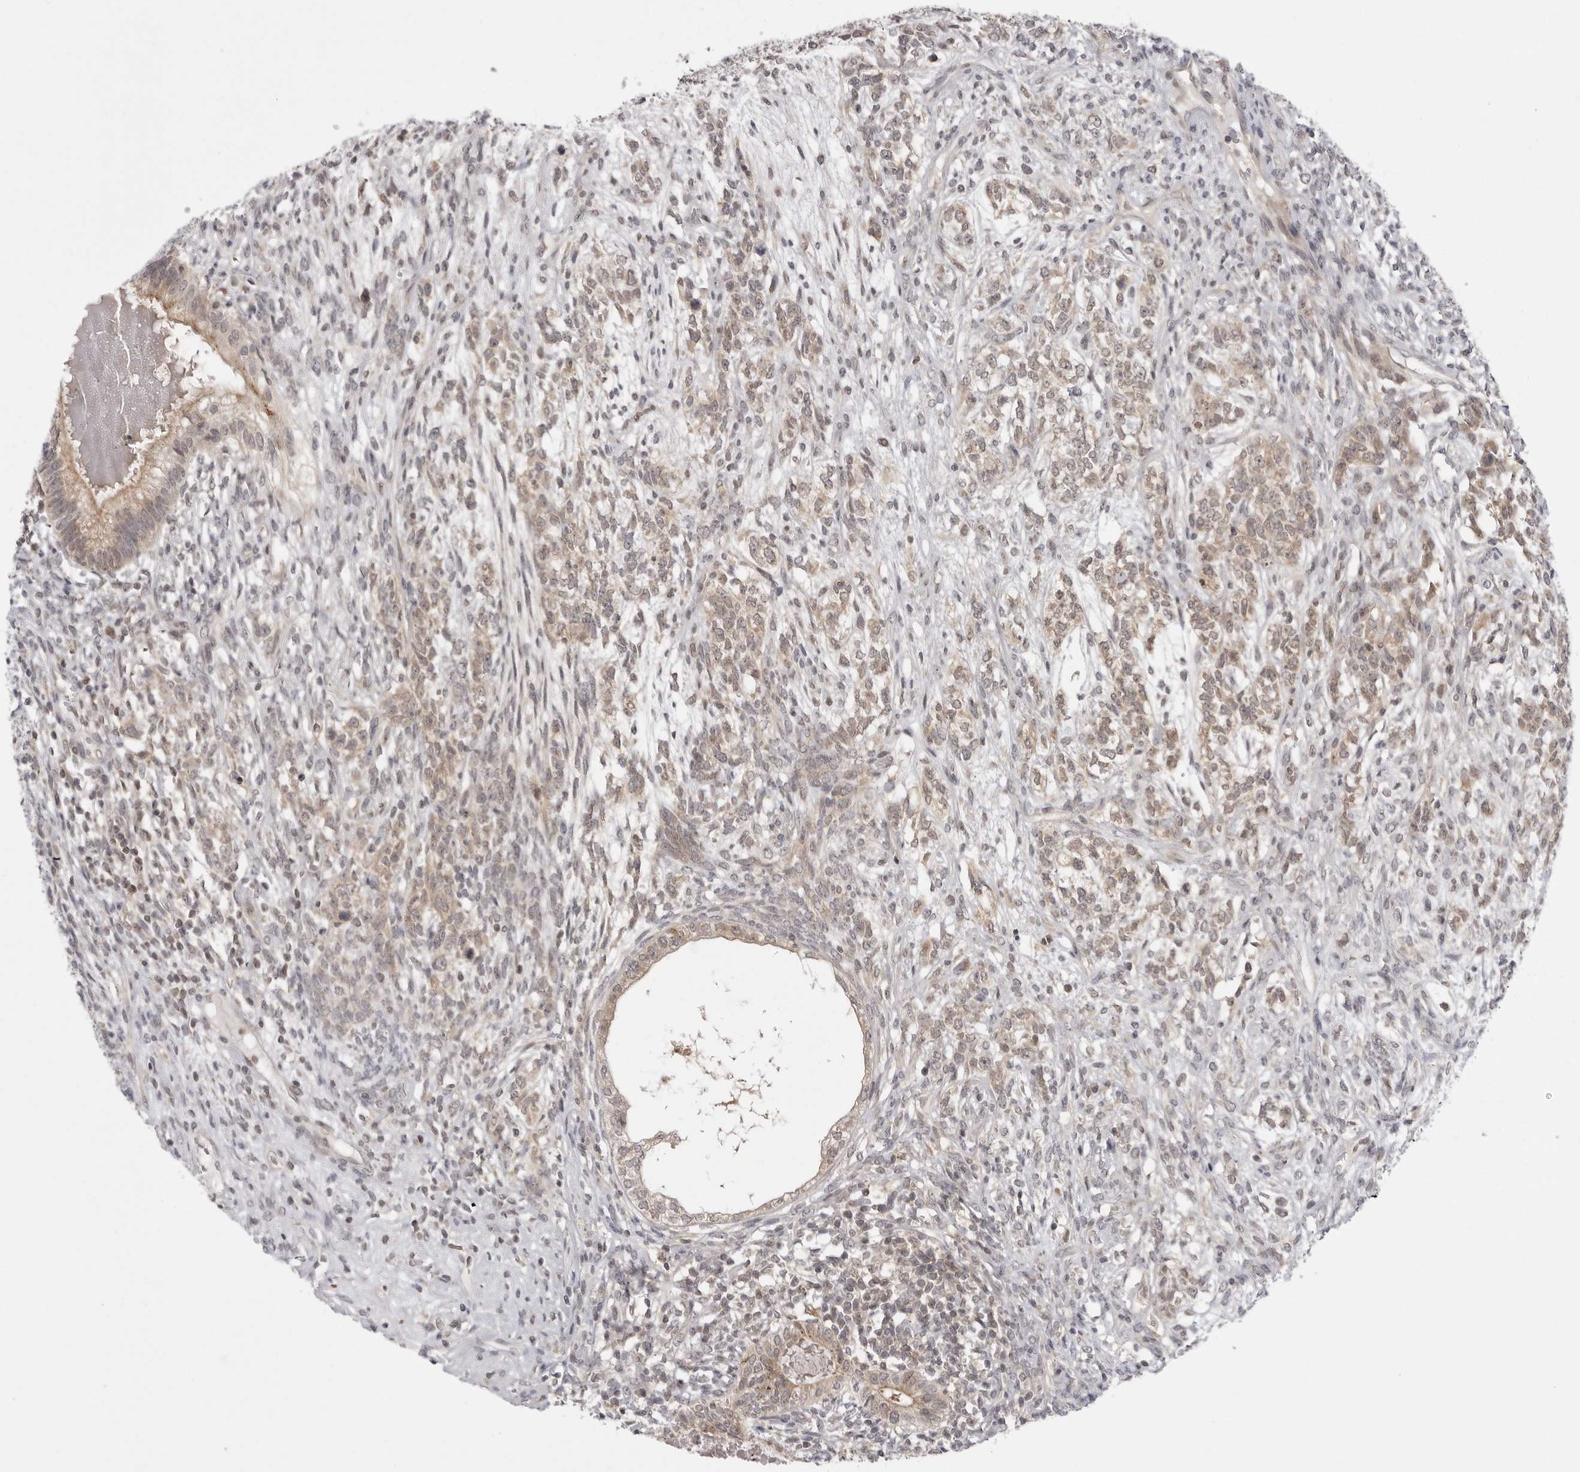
{"staining": {"intensity": "weak", "quantity": ">75%", "location": "cytoplasmic/membranous,nuclear"}, "tissue": "testis cancer", "cell_type": "Tumor cells", "image_type": "cancer", "snomed": [{"axis": "morphology", "description": "Seminoma, NOS"}, {"axis": "morphology", "description": "Carcinoma, Embryonal, NOS"}, {"axis": "topography", "description": "Testis"}], "caption": "Testis seminoma tissue shows weak cytoplasmic/membranous and nuclear expression in about >75% of tumor cells, visualized by immunohistochemistry.", "gene": "PTK2B", "patient": {"sex": "male", "age": 28}}